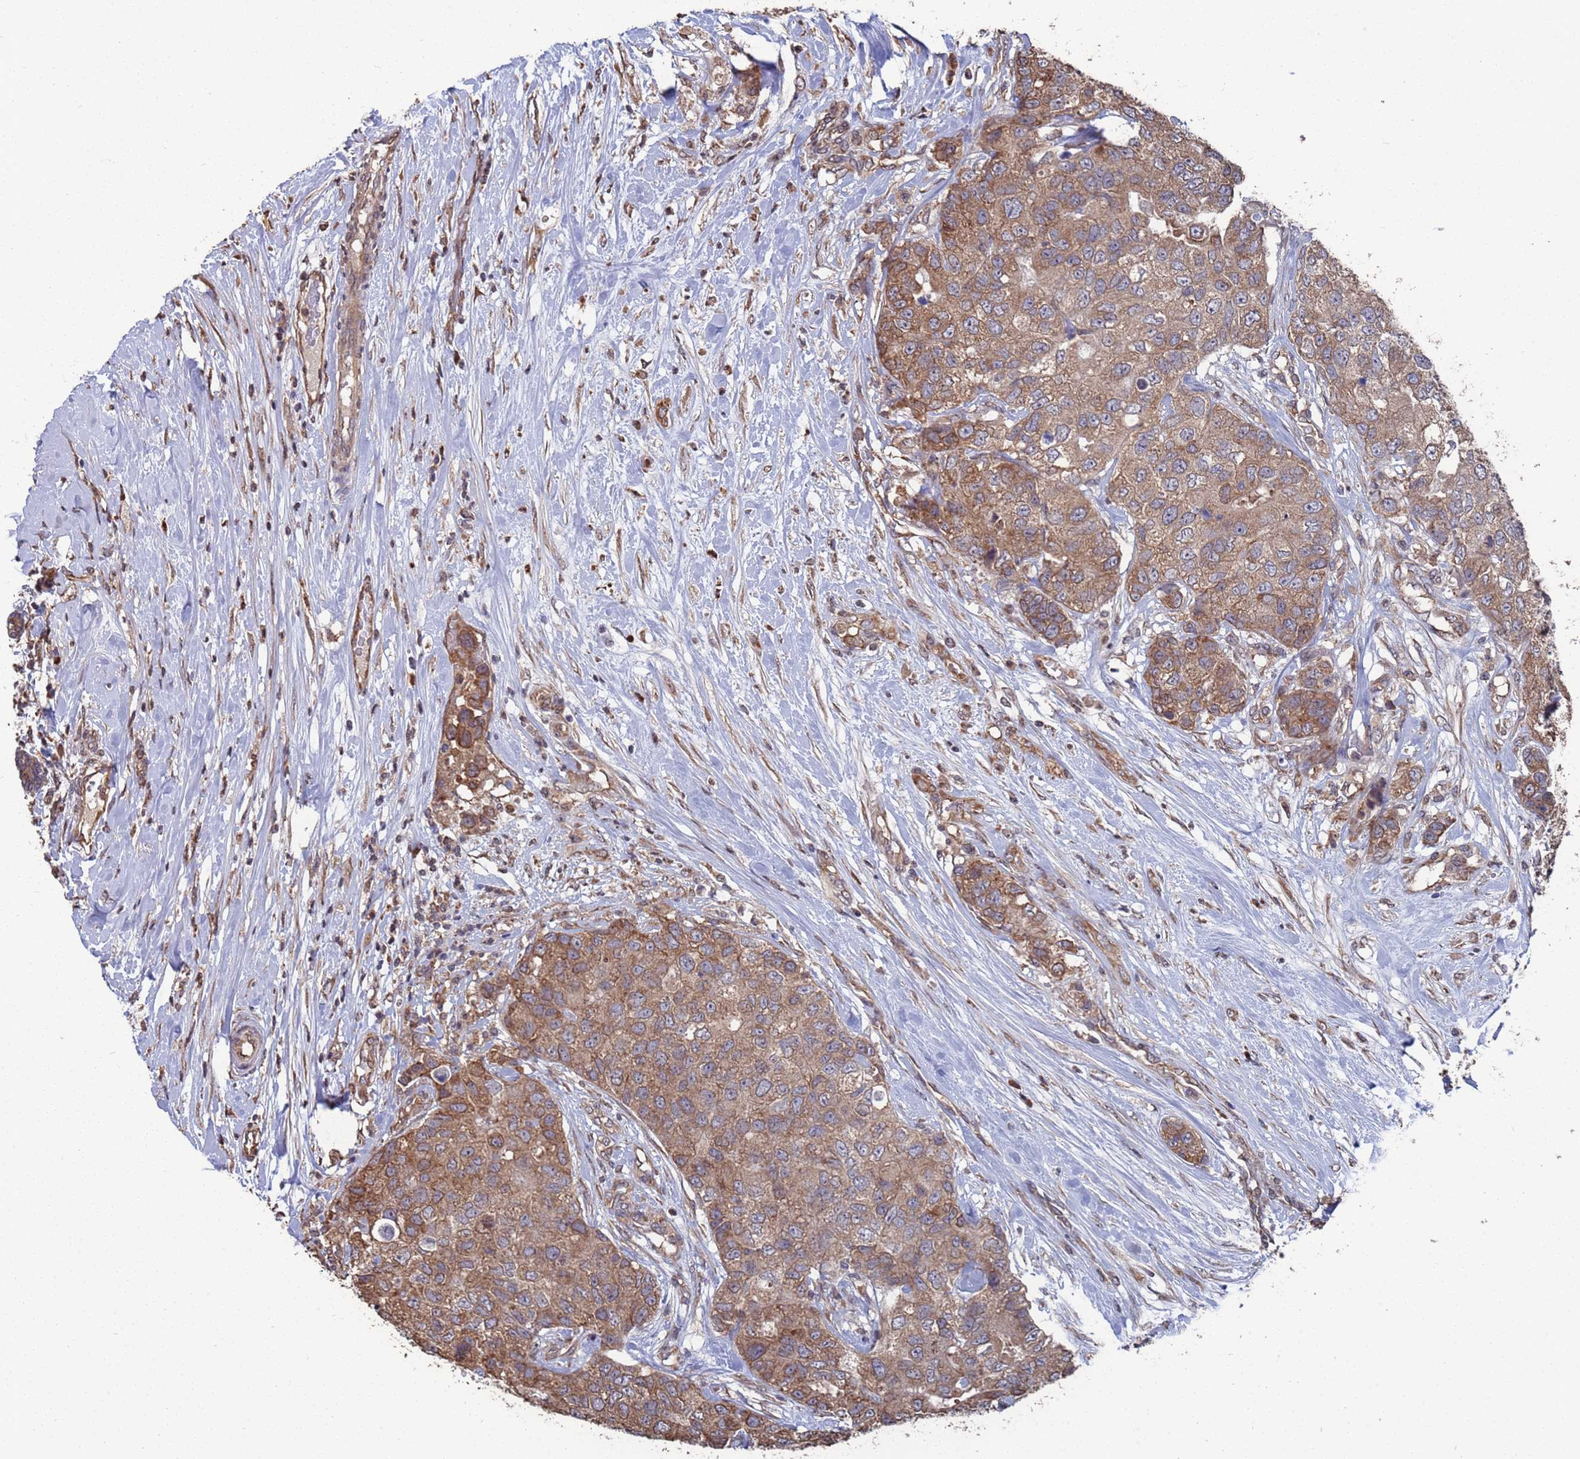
{"staining": {"intensity": "moderate", "quantity": ">75%", "location": "cytoplasmic/membranous"}, "tissue": "breast cancer", "cell_type": "Tumor cells", "image_type": "cancer", "snomed": [{"axis": "morphology", "description": "Duct carcinoma"}, {"axis": "topography", "description": "Breast"}], "caption": "A brown stain highlights moderate cytoplasmic/membranous positivity of a protein in human breast cancer tumor cells.", "gene": "CFAP119", "patient": {"sex": "female", "age": 62}}